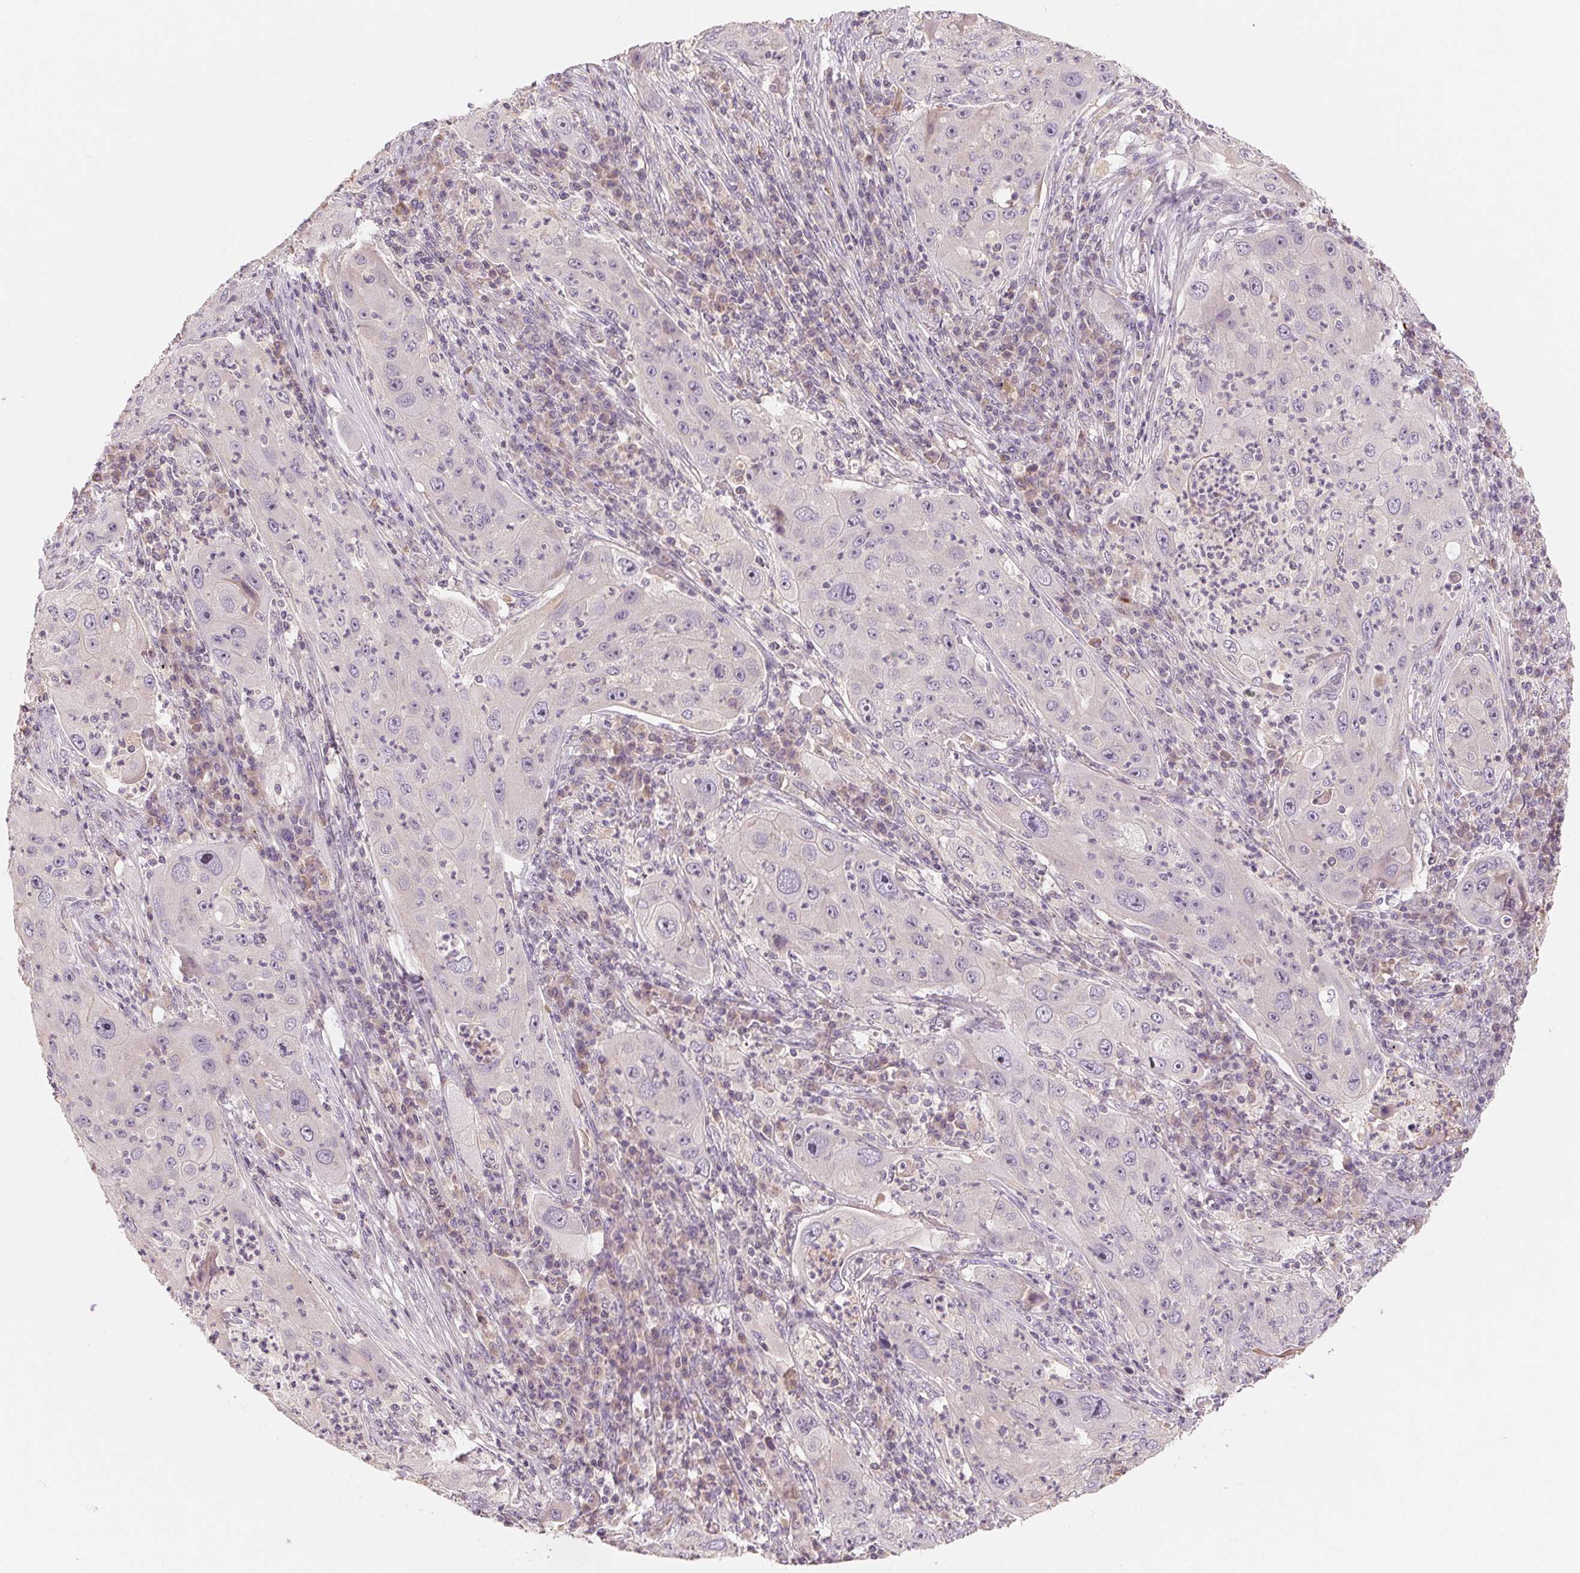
{"staining": {"intensity": "negative", "quantity": "none", "location": "none"}, "tissue": "lung cancer", "cell_type": "Tumor cells", "image_type": "cancer", "snomed": [{"axis": "morphology", "description": "Squamous cell carcinoma, NOS"}, {"axis": "topography", "description": "Lung"}], "caption": "IHC photomicrograph of human squamous cell carcinoma (lung) stained for a protein (brown), which reveals no positivity in tumor cells. (DAB (3,3'-diaminobenzidine) immunohistochemistry (IHC) with hematoxylin counter stain).", "gene": "AQP8", "patient": {"sex": "female", "age": 59}}